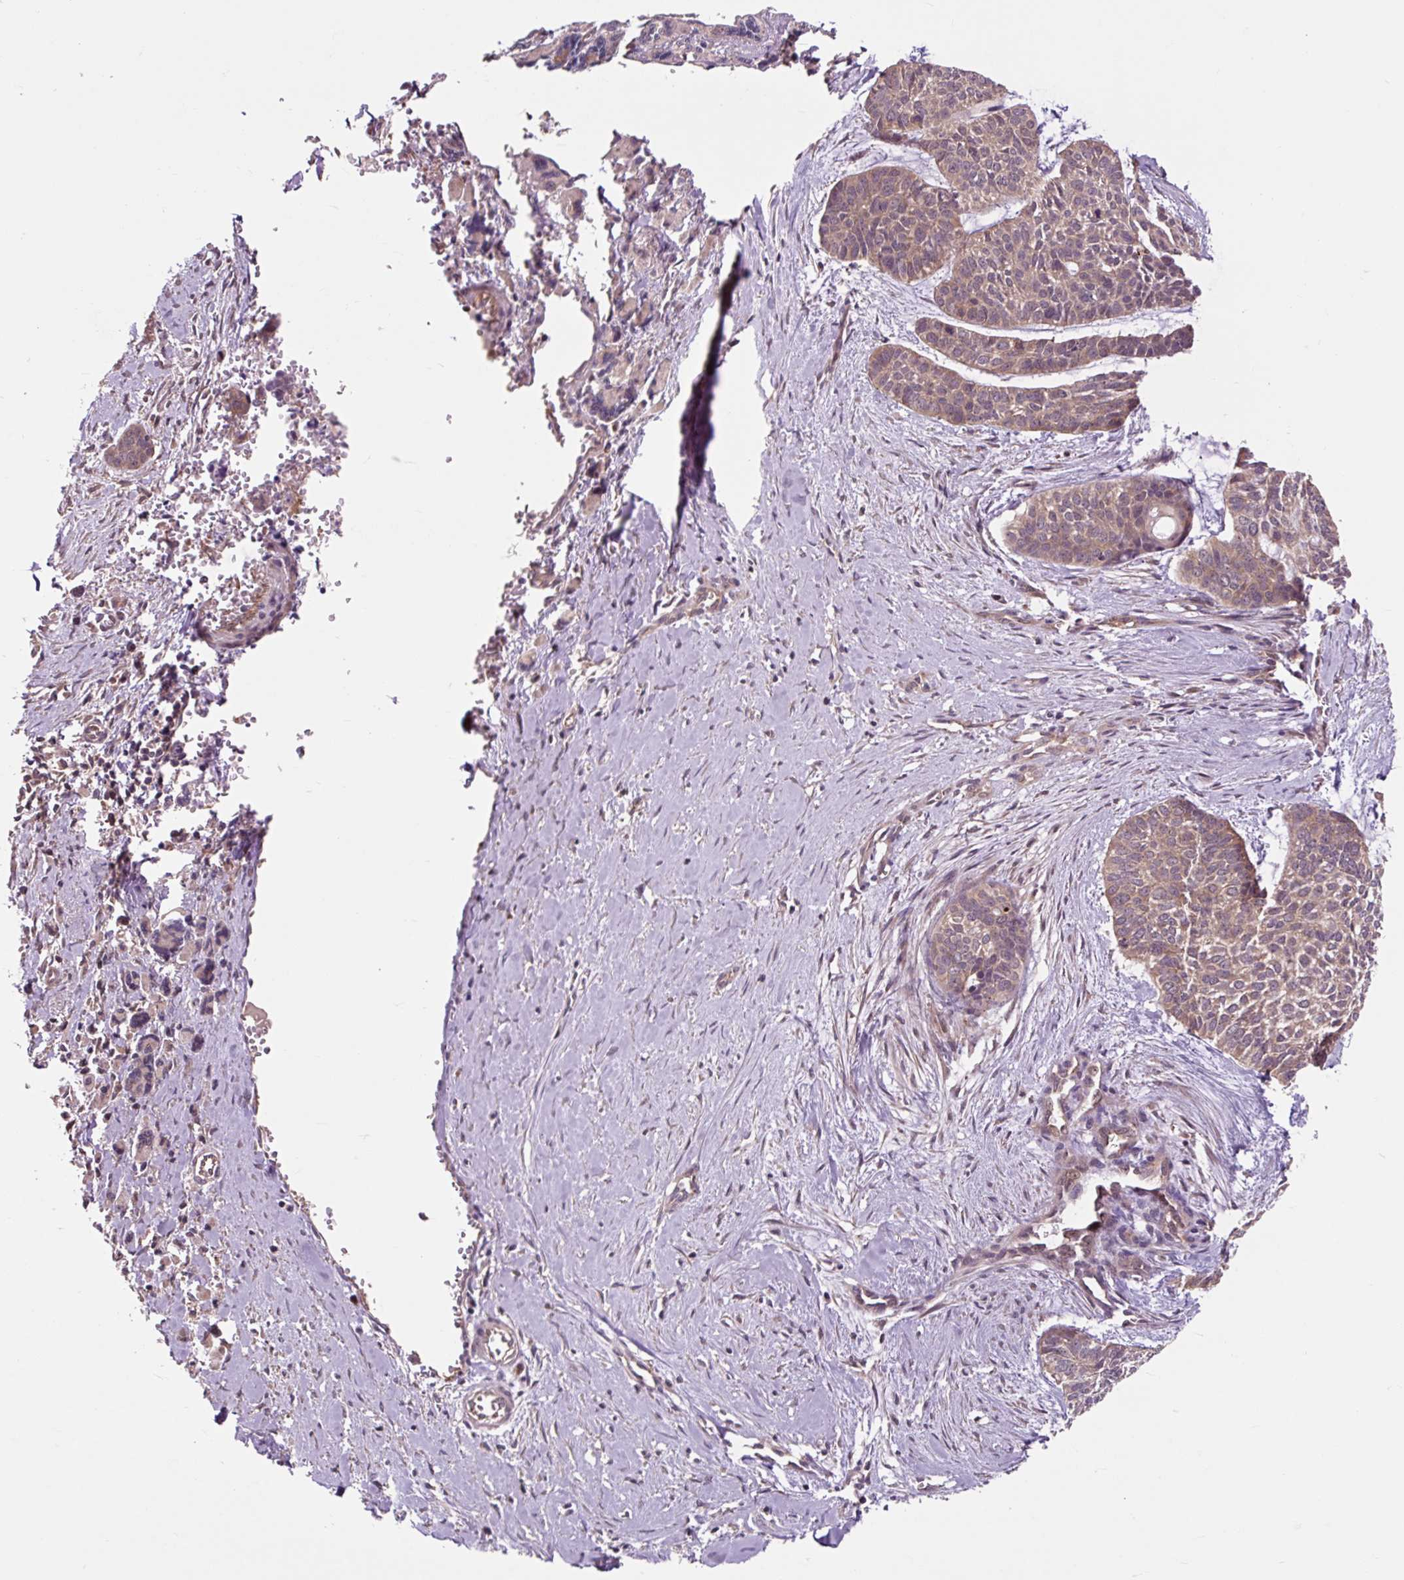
{"staining": {"intensity": "moderate", "quantity": ">75%", "location": "cytoplasmic/membranous"}, "tissue": "skin cancer", "cell_type": "Tumor cells", "image_type": "cancer", "snomed": [{"axis": "morphology", "description": "Basal cell carcinoma"}, {"axis": "topography", "description": "Skin"}], "caption": "Immunohistochemical staining of basal cell carcinoma (skin) exhibits medium levels of moderate cytoplasmic/membranous protein positivity in approximately >75% of tumor cells.", "gene": "MMS19", "patient": {"sex": "female", "age": 64}}